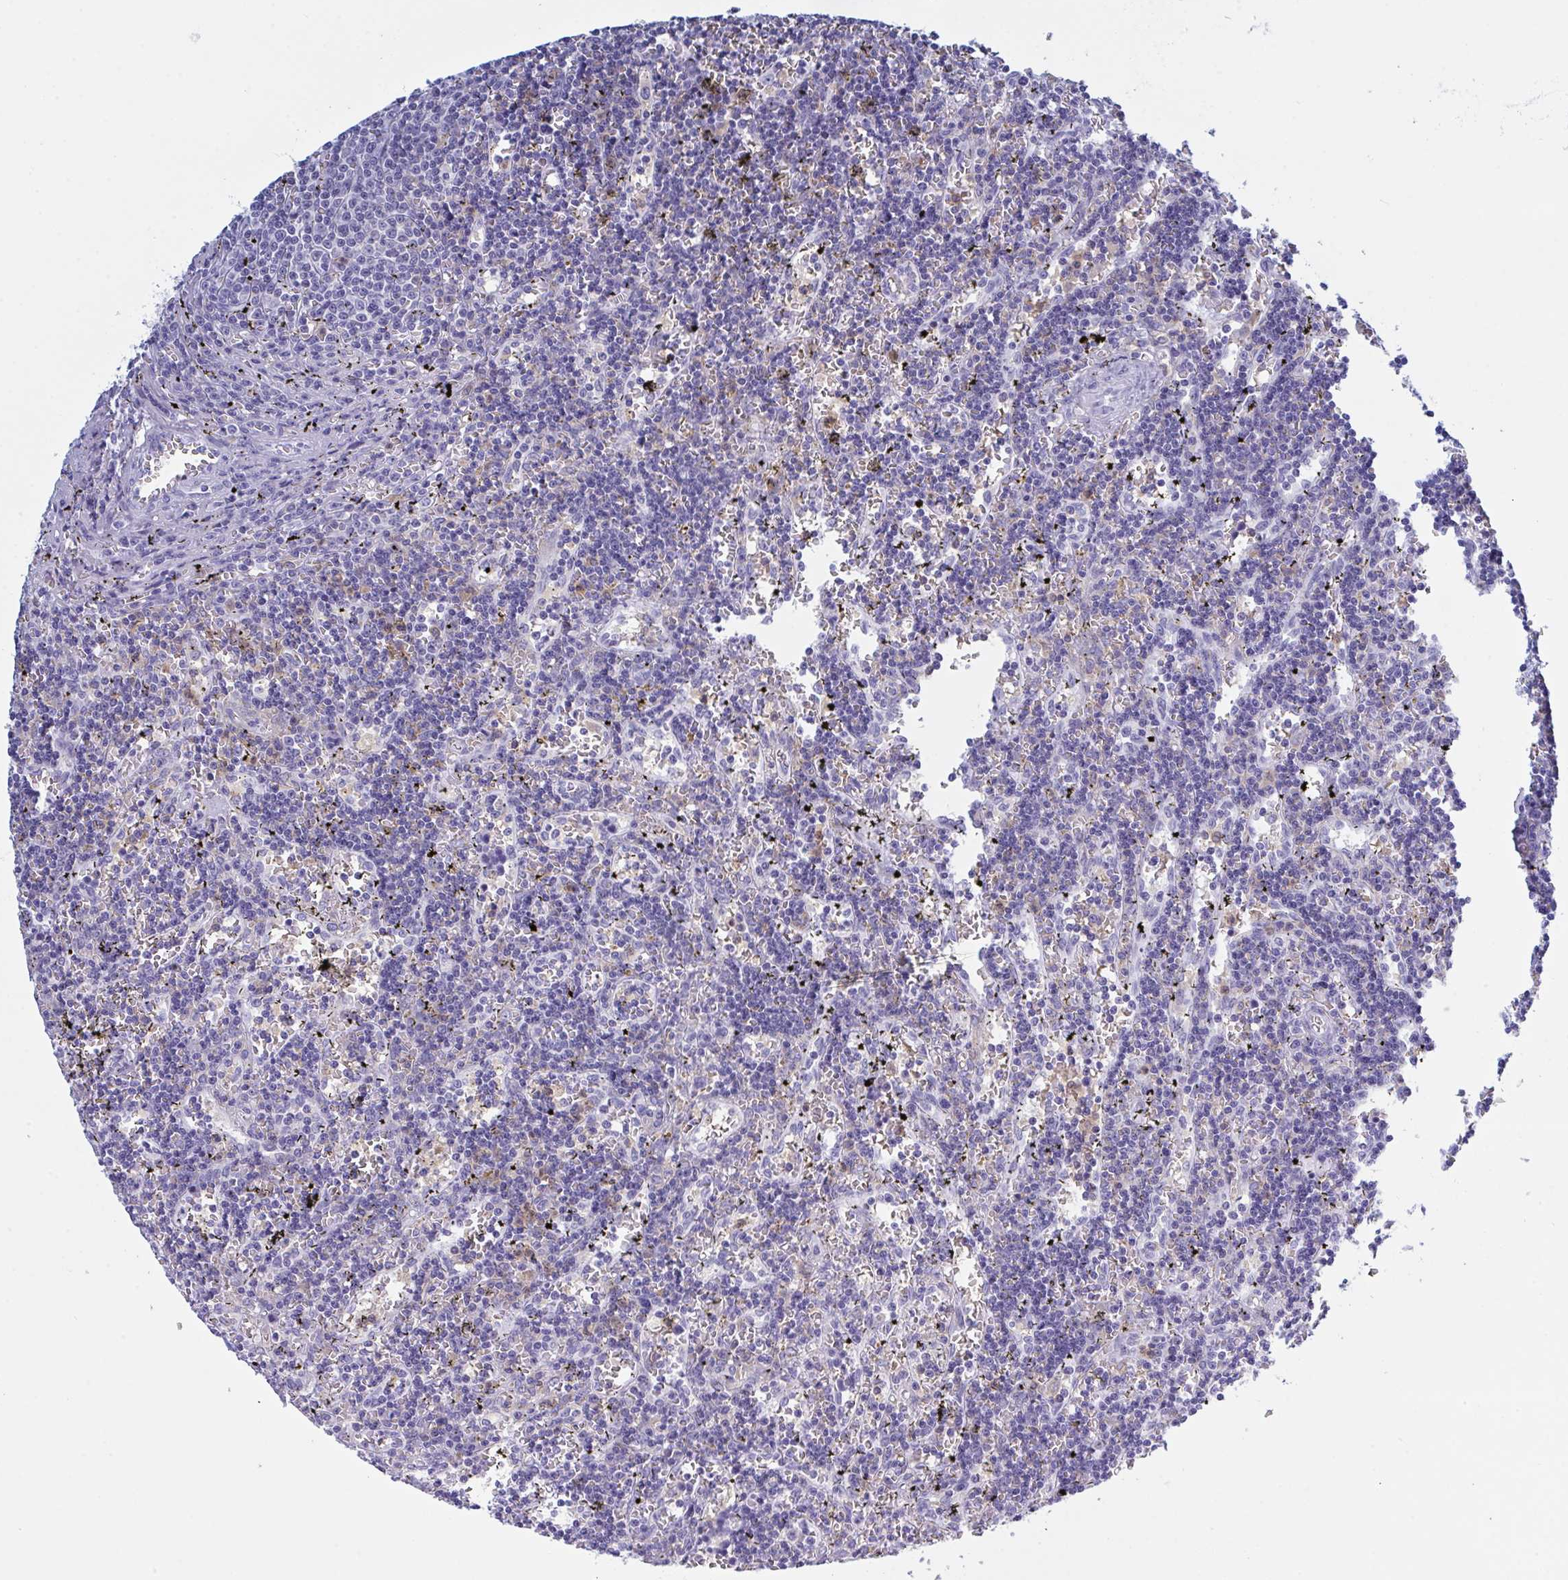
{"staining": {"intensity": "negative", "quantity": "none", "location": "none"}, "tissue": "lymphoma", "cell_type": "Tumor cells", "image_type": "cancer", "snomed": [{"axis": "morphology", "description": "Malignant lymphoma, non-Hodgkin's type, Low grade"}, {"axis": "topography", "description": "Spleen"}], "caption": "Tumor cells show no significant staining in lymphoma.", "gene": "MYO1F", "patient": {"sex": "male", "age": 60}}